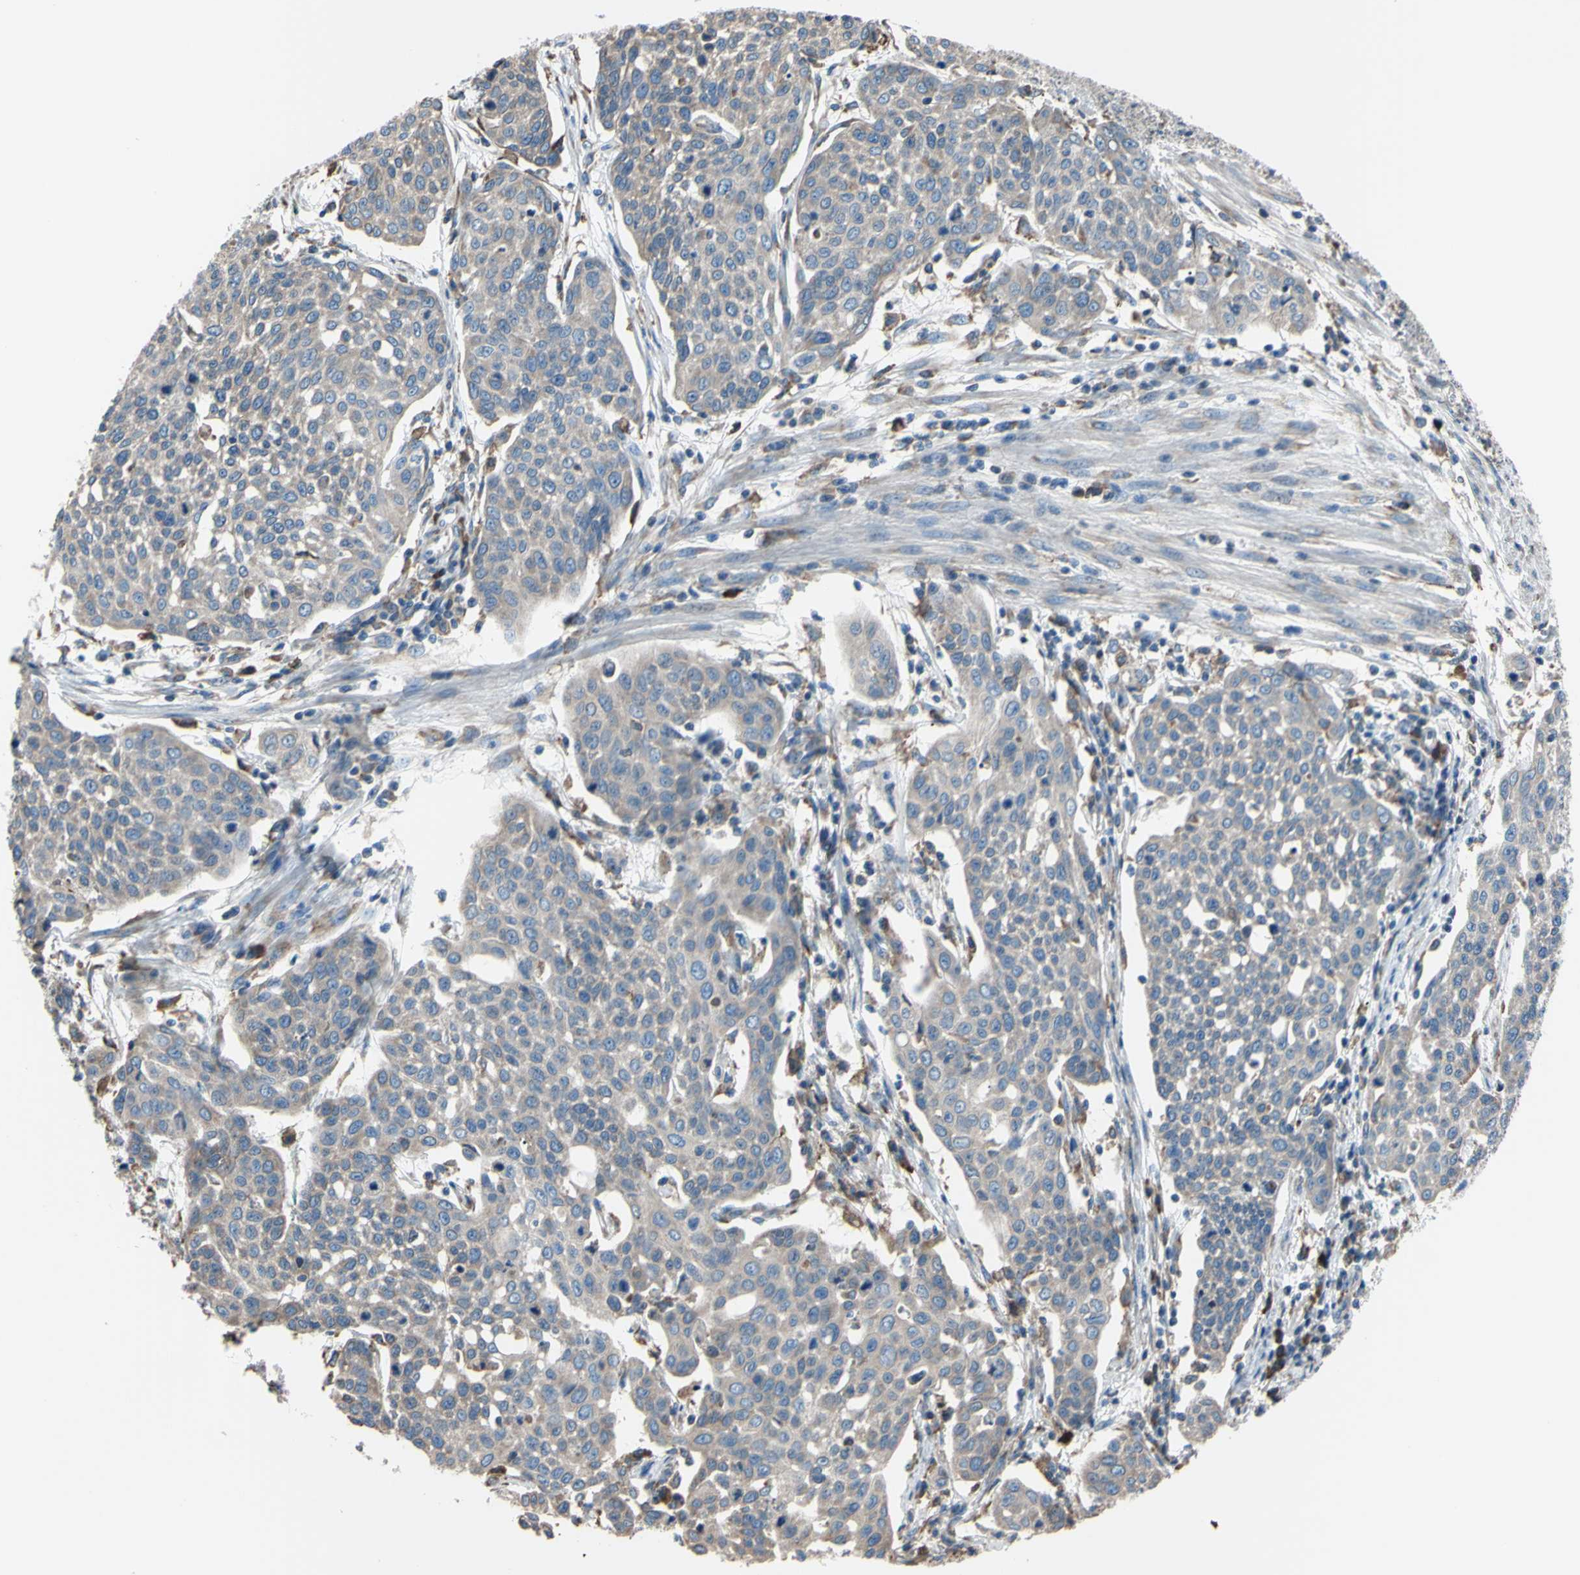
{"staining": {"intensity": "weak", "quantity": ">75%", "location": "cytoplasmic/membranous"}, "tissue": "cervical cancer", "cell_type": "Tumor cells", "image_type": "cancer", "snomed": [{"axis": "morphology", "description": "Squamous cell carcinoma, NOS"}, {"axis": "topography", "description": "Cervix"}], "caption": "This is an image of immunohistochemistry staining of squamous cell carcinoma (cervical), which shows weak positivity in the cytoplasmic/membranous of tumor cells.", "gene": "BMF", "patient": {"sex": "female", "age": 34}}